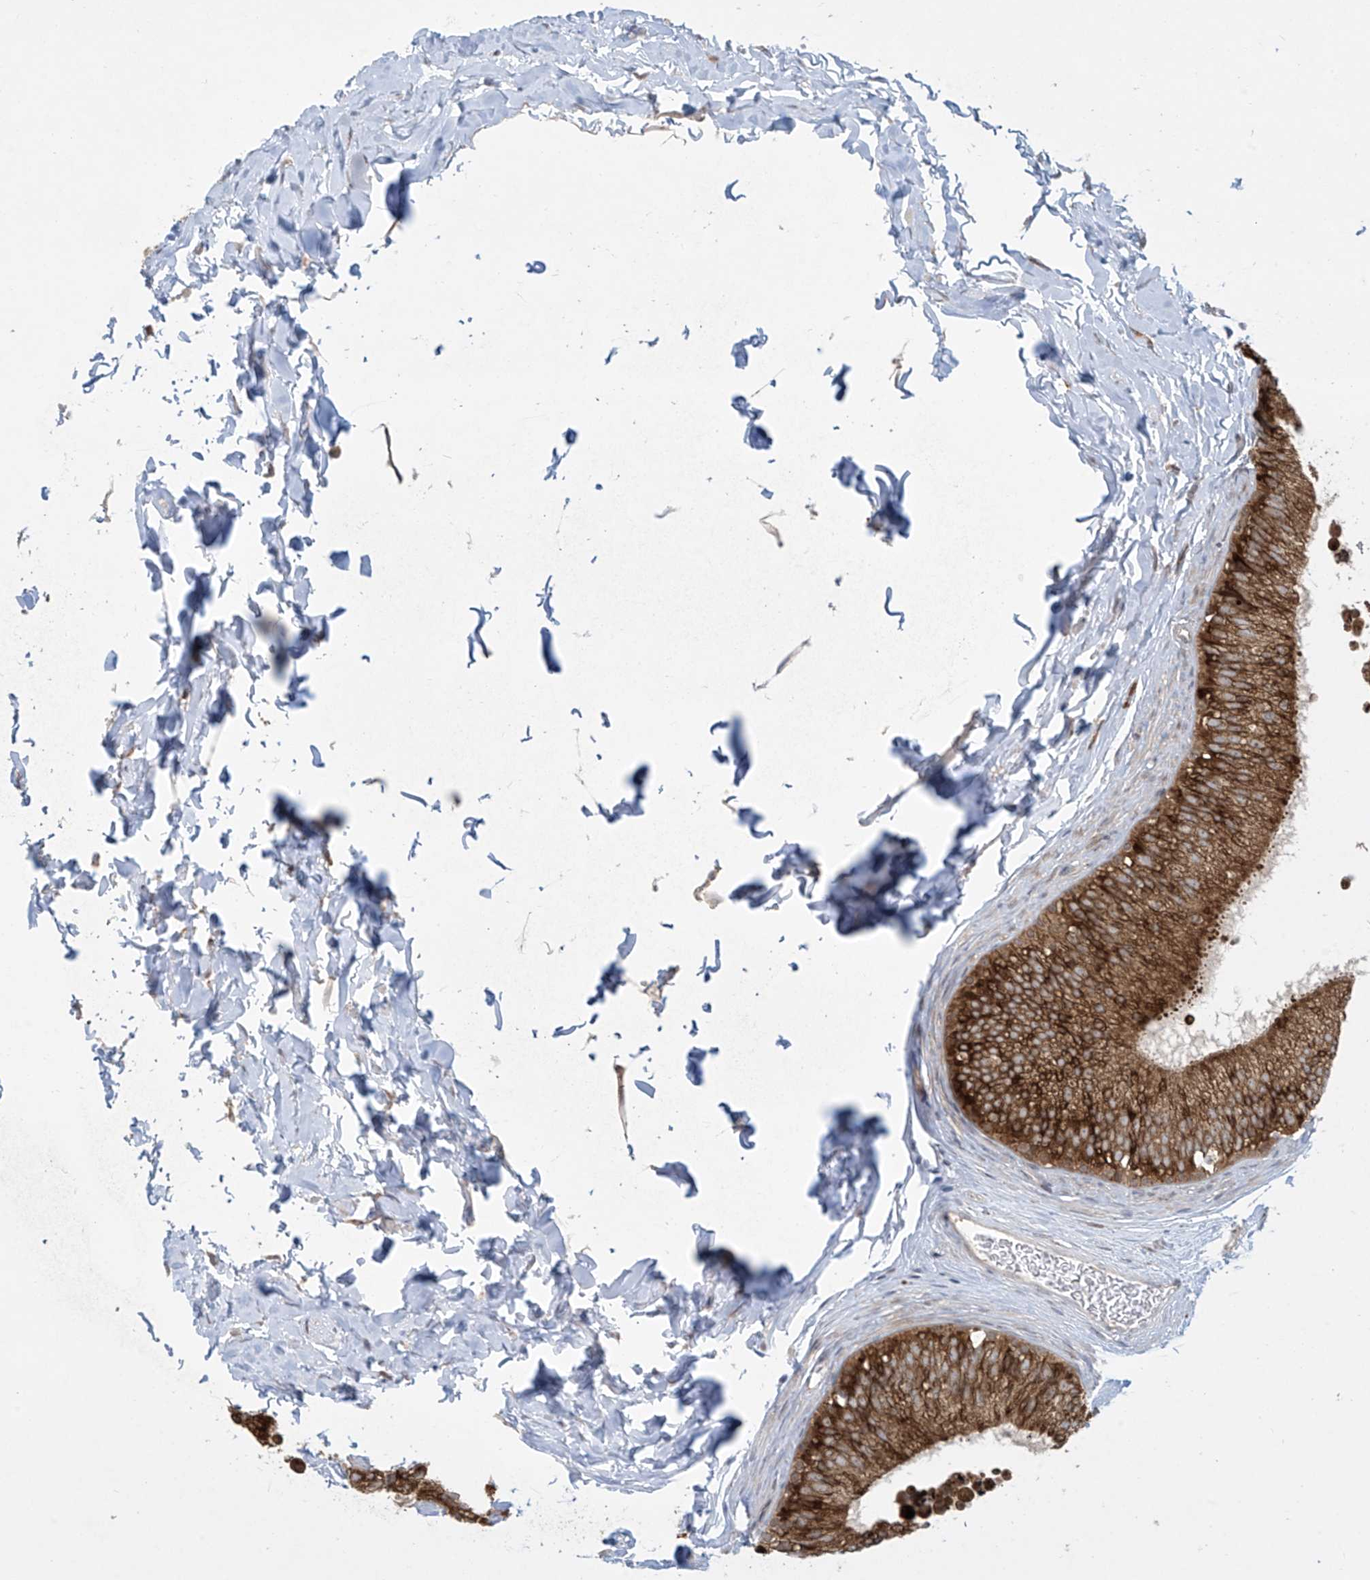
{"staining": {"intensity": "strong", "quantity": ">75%", "location": "cytoplasmic/membranous"}, "tissue": "epididymis", "cell_type": "Glandular cells", "image_type": "normal", "snomed": [{"axis": "morphology", "description": "Normal tissue, NOS"}, {"axis": "topography", "description": "Epididymis"}], "caption": "Immunohistochemistry (IHC) photomicrograph of benign epididymis: epididymis stained using IHC demonstrates high levels of strong protein expression localized specifically in the cytoplasmic/membranous of glandular cells, appearing as a cytoplasmic/membranous brown color.", "gene": "PPAT", "patient": {"sex": "male", "age": 29}}